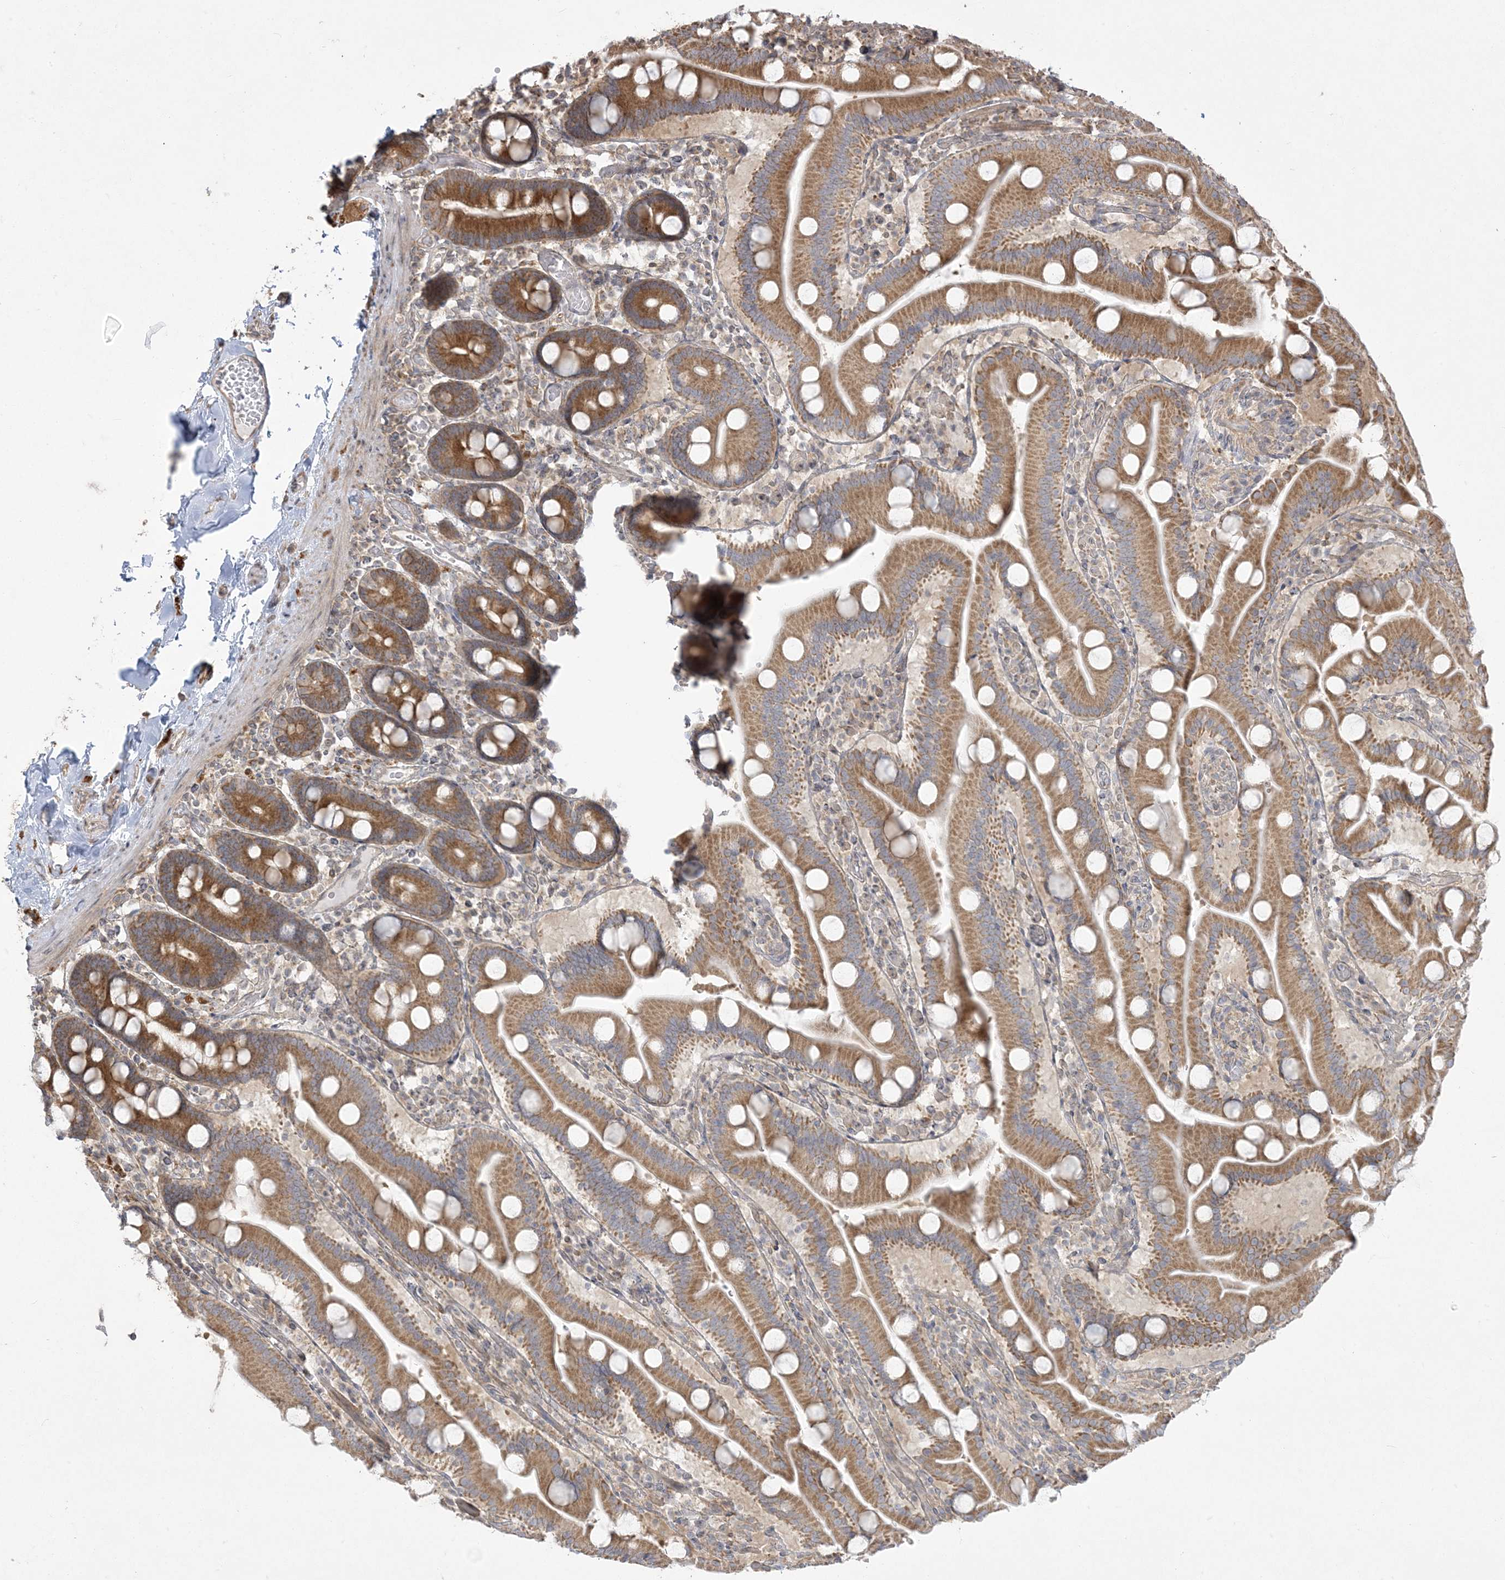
{"staining": {"intensity": "moderate", "quantity": ">75%", "location": "cytoplasmic/membranous"}, "tissue": "duodenum", "cell_type": "Glandular cells", "image_type": "normal", "snomed": [{"axis": "morphology", "description": "Normal tissue, NOS"}, {"axis": "topography", "description": "Duodenum"}], "caption": "Immunohistochemistry micrograph of benign duodenum stained for a protein (brown), which shows medium levels of moderate cytoplasmic/membranous positivity in approximately >75% of glandular cells.", "gene": "ZC3H6", "patient": {"sex": "male", "age": 55}}